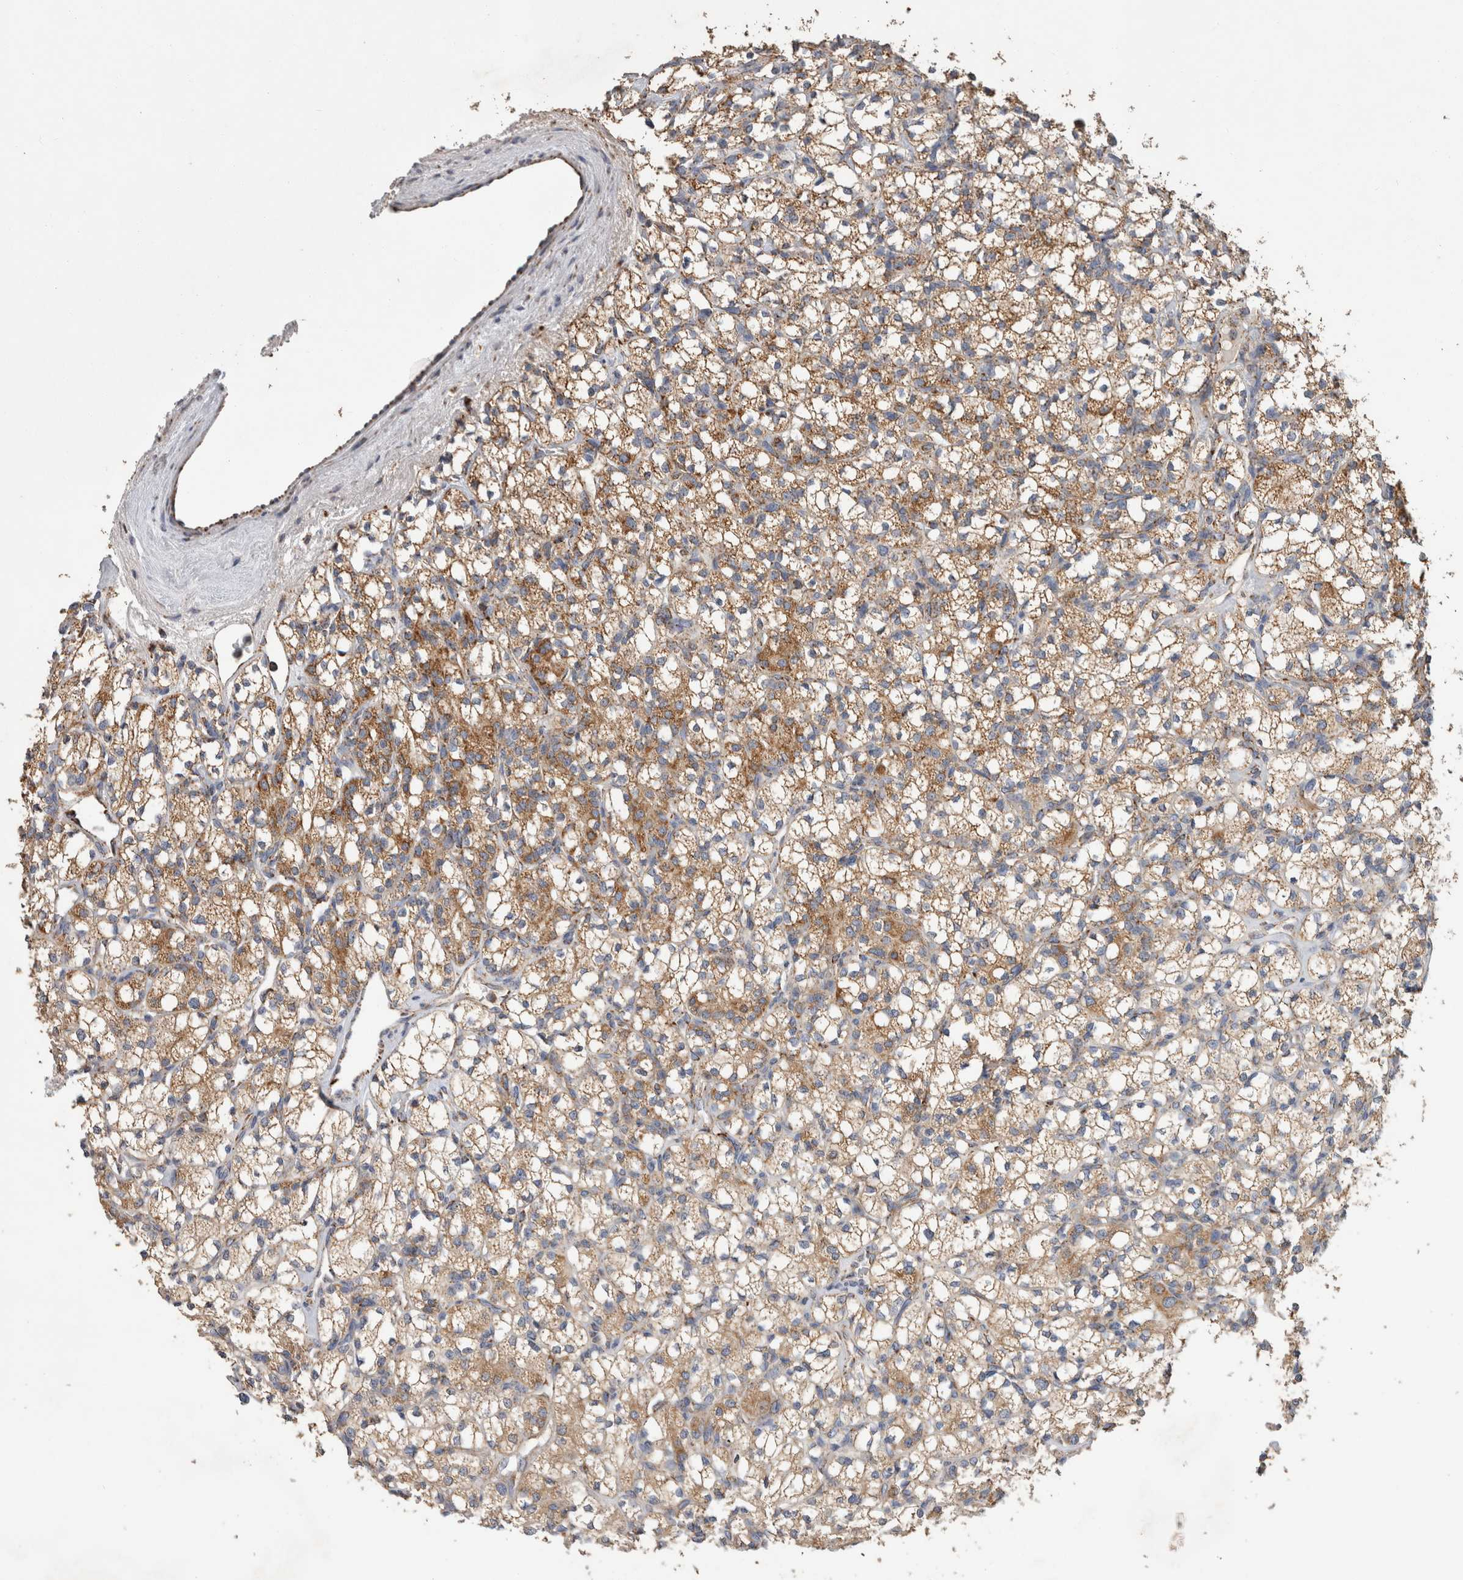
{"staining": {"intensity": "moderate", "quantity": ">75%", "location": "cytoplasmic/membranous"}, "tissue": "renal cancer", "cell_type": "Tumor cells", "image_type": "cancer", "snomed": [{"axis": "morphology", "description": "Adenocarcinoma, NOS"}, {"axis": "topography", "description": "Kidney"}], "caption": "Protein staining shows moderate cytoplasmic/membranous positivity in about >75% of tumor cells in renal cancer. The staining was performed using DAB, with brown indicating positive protein expression. Nuclei are stained blue with hematoxylin.", "gene": "IARS2", "patient": {"sex": "male", "age": 77}}